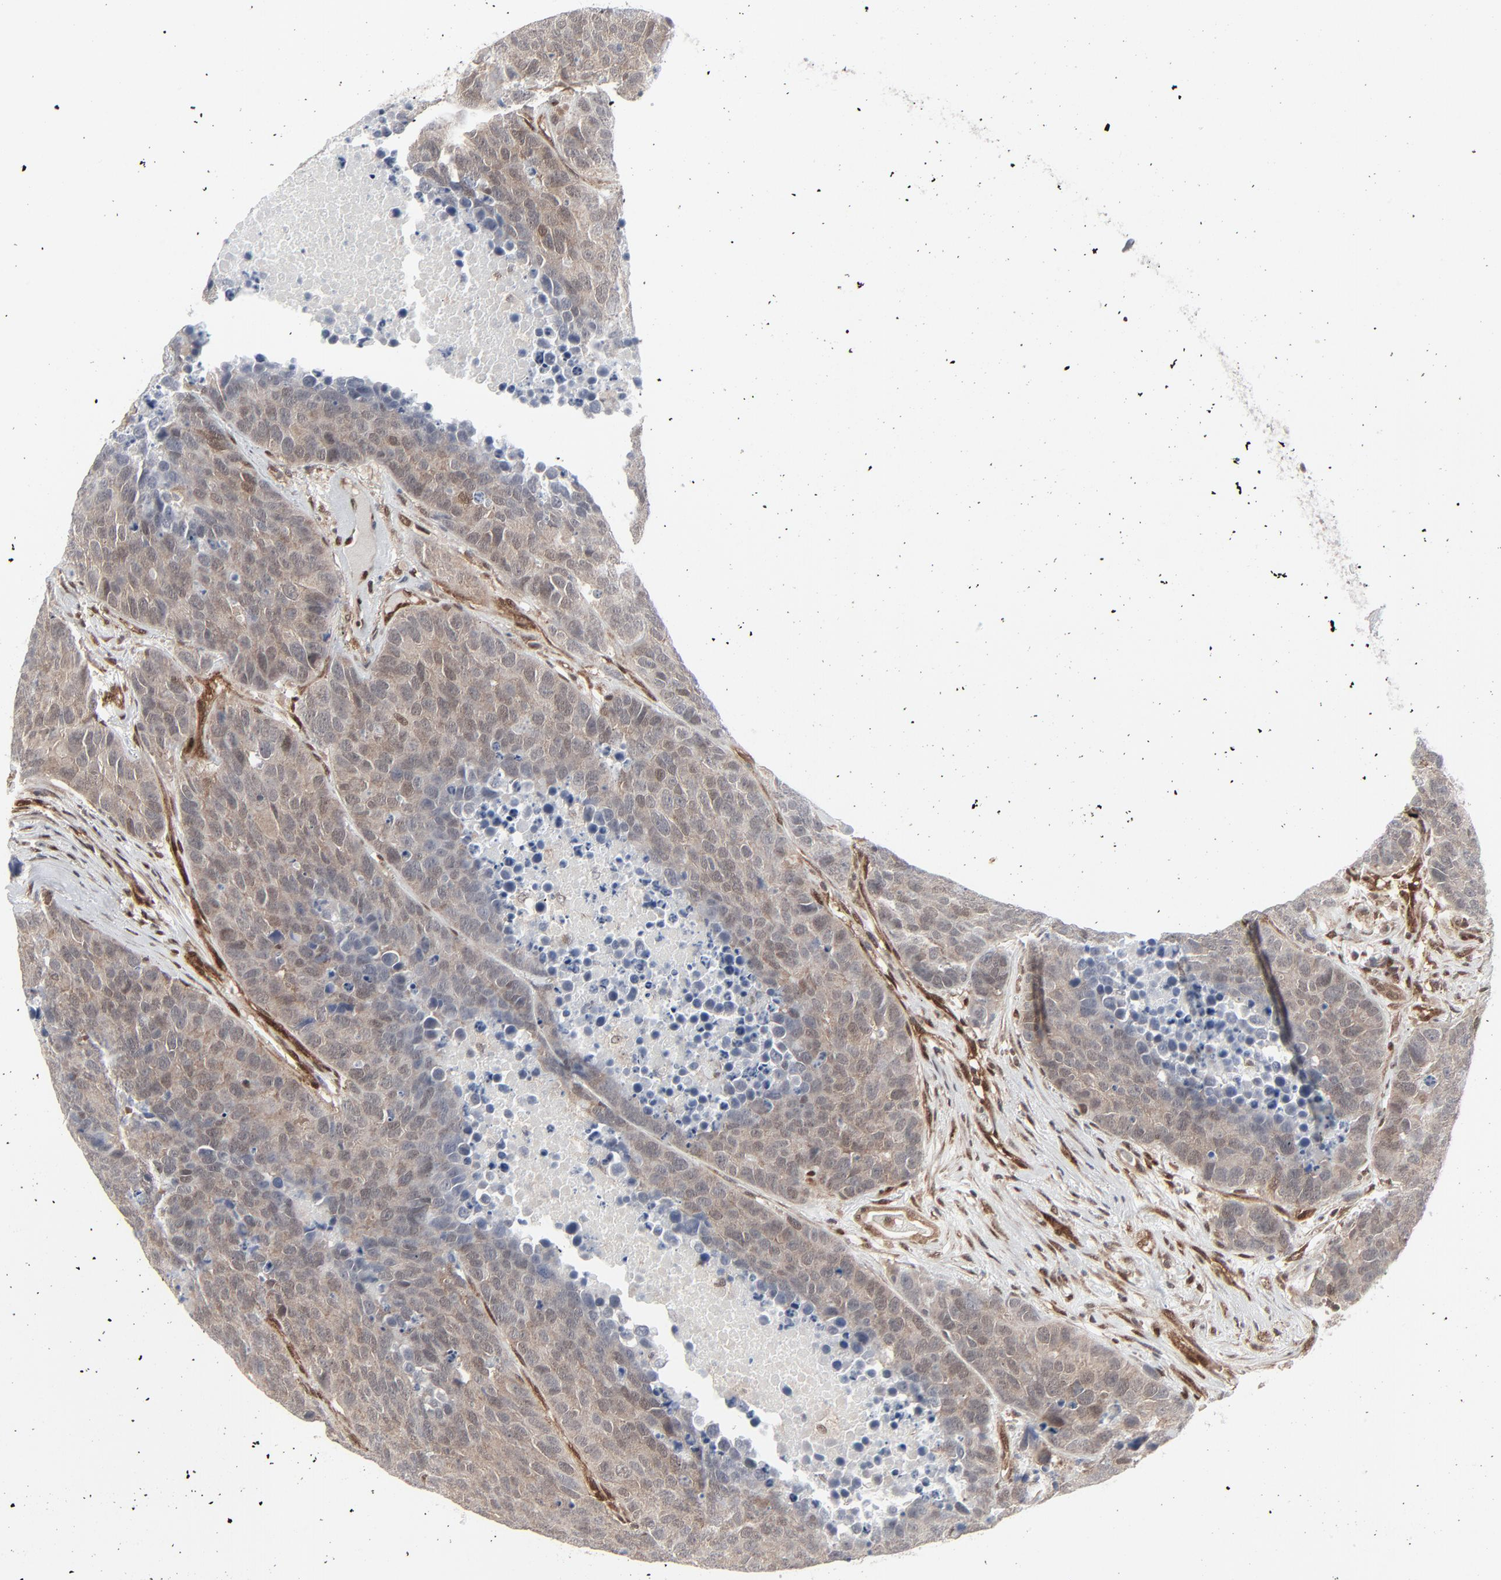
{"staining": {"intensity": "weak", "quantity": "25%-75%", "location": "cytoplasmic/membranous,nuclear"}, "tissue": "carcinoid", "cell_type": "Tumor cells", "image_type": "cancer", "snomed": [{"axis": "morphology", "description": "Carcinoid, malignant, NOS"}, {"axis": "topography", "description": "Lung"}], "caption": "A low amount of weak cytoplasmic/membranous and nuclear staining is identified in approximately 25%-75% of tumor cells in malignant carcinoid tissue. Using DAB (brown) and hematoxylin (blue) stains, captured at high magnification using brightfield microscopy.", "gene": "AKT1", "patient": {"sex": "male", "age": 60}}